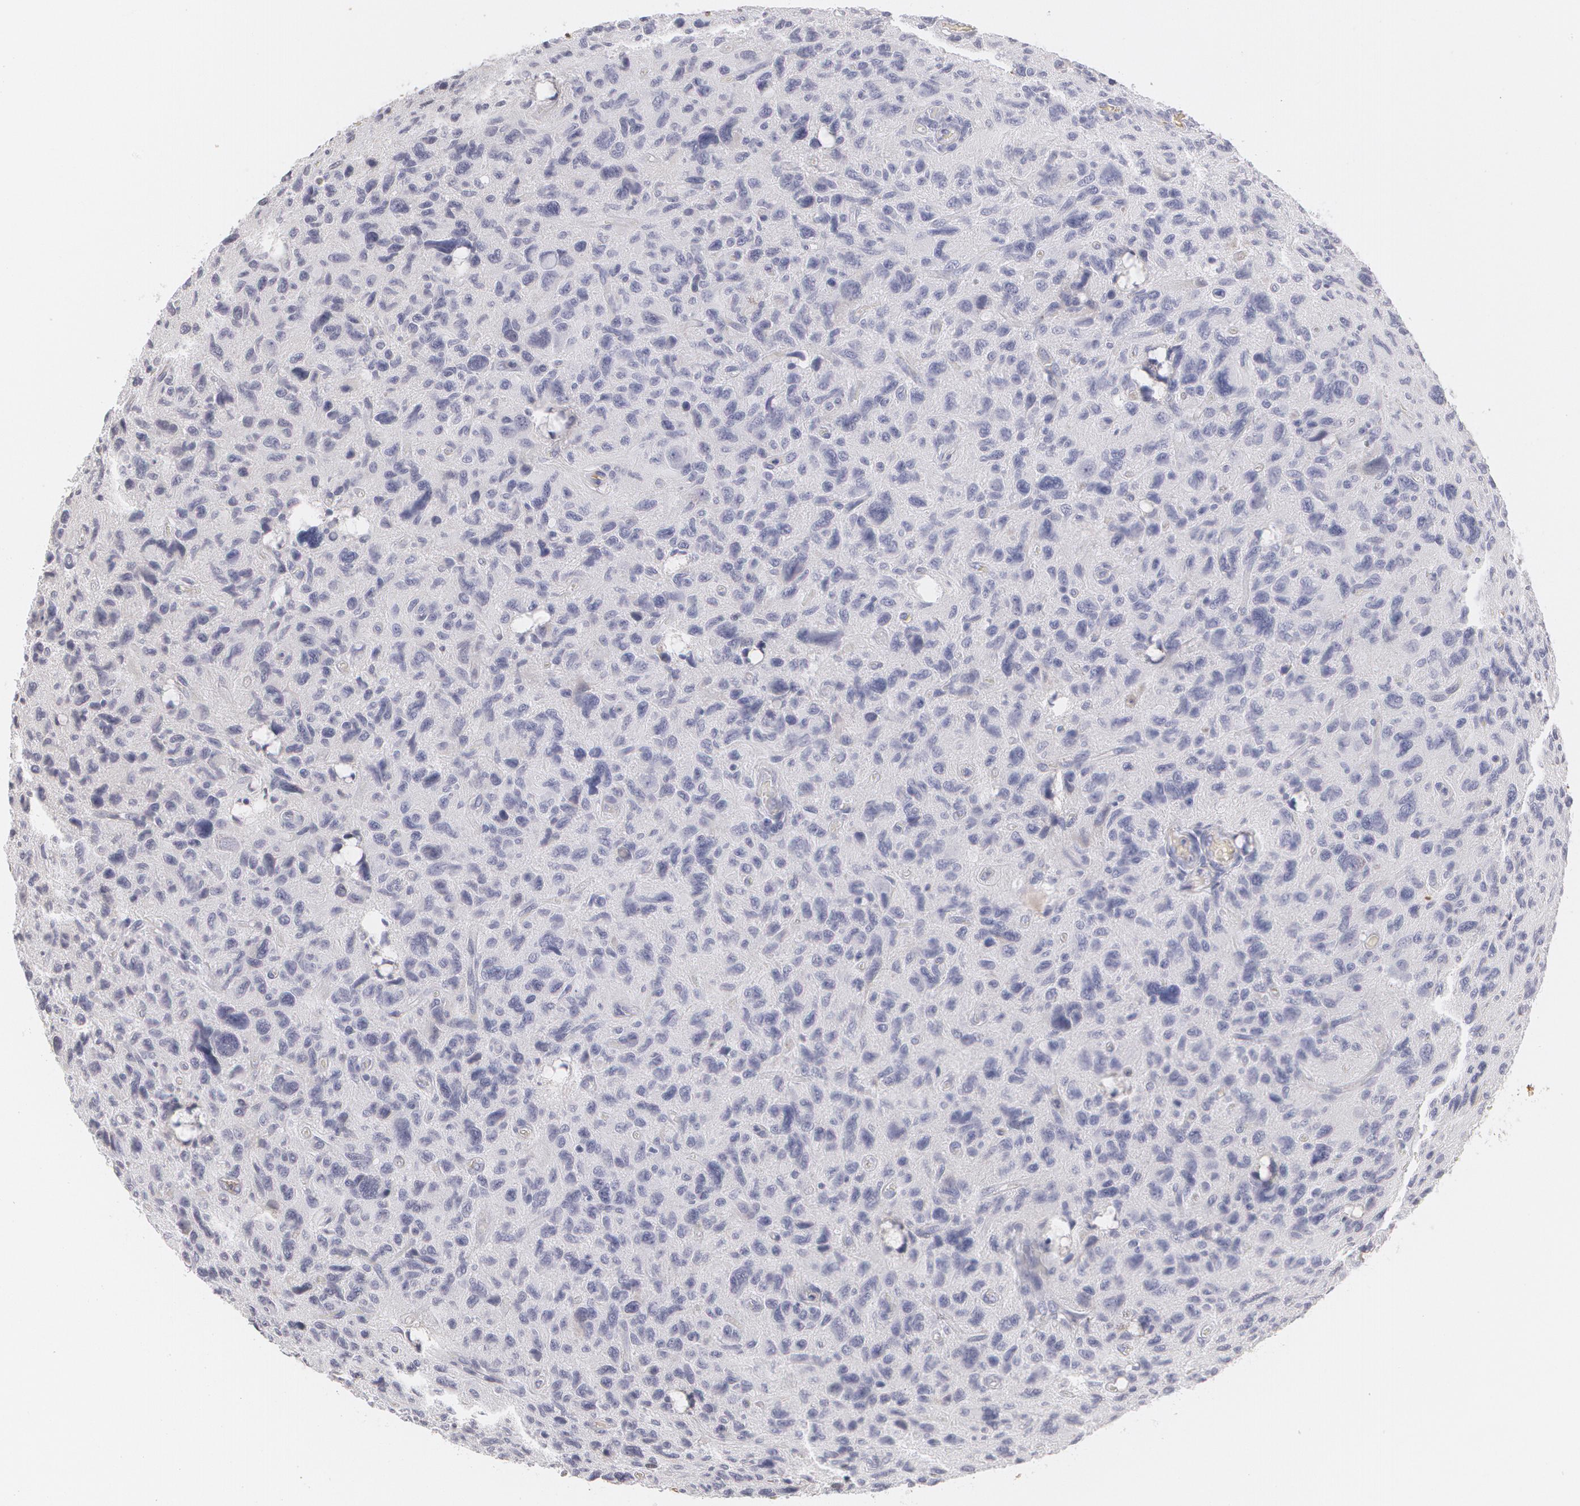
{"staining": {"intensity": "negative", "quantity": "none", "location": "none"}, "tissue": "glioma", "cell_type": "Tumor cells", "image_type": "cancer", "snomed": [{"axis": "morphology", "description": "Glioma, malignant, High grade"}, {"axis": "topography", "description": "Brain"}], "caption": "This is an IHC image of human glioma. There is no staining in tumor cells.", "gene": "SERPINA1", "patient": {"sex": "female", "age": 60}}